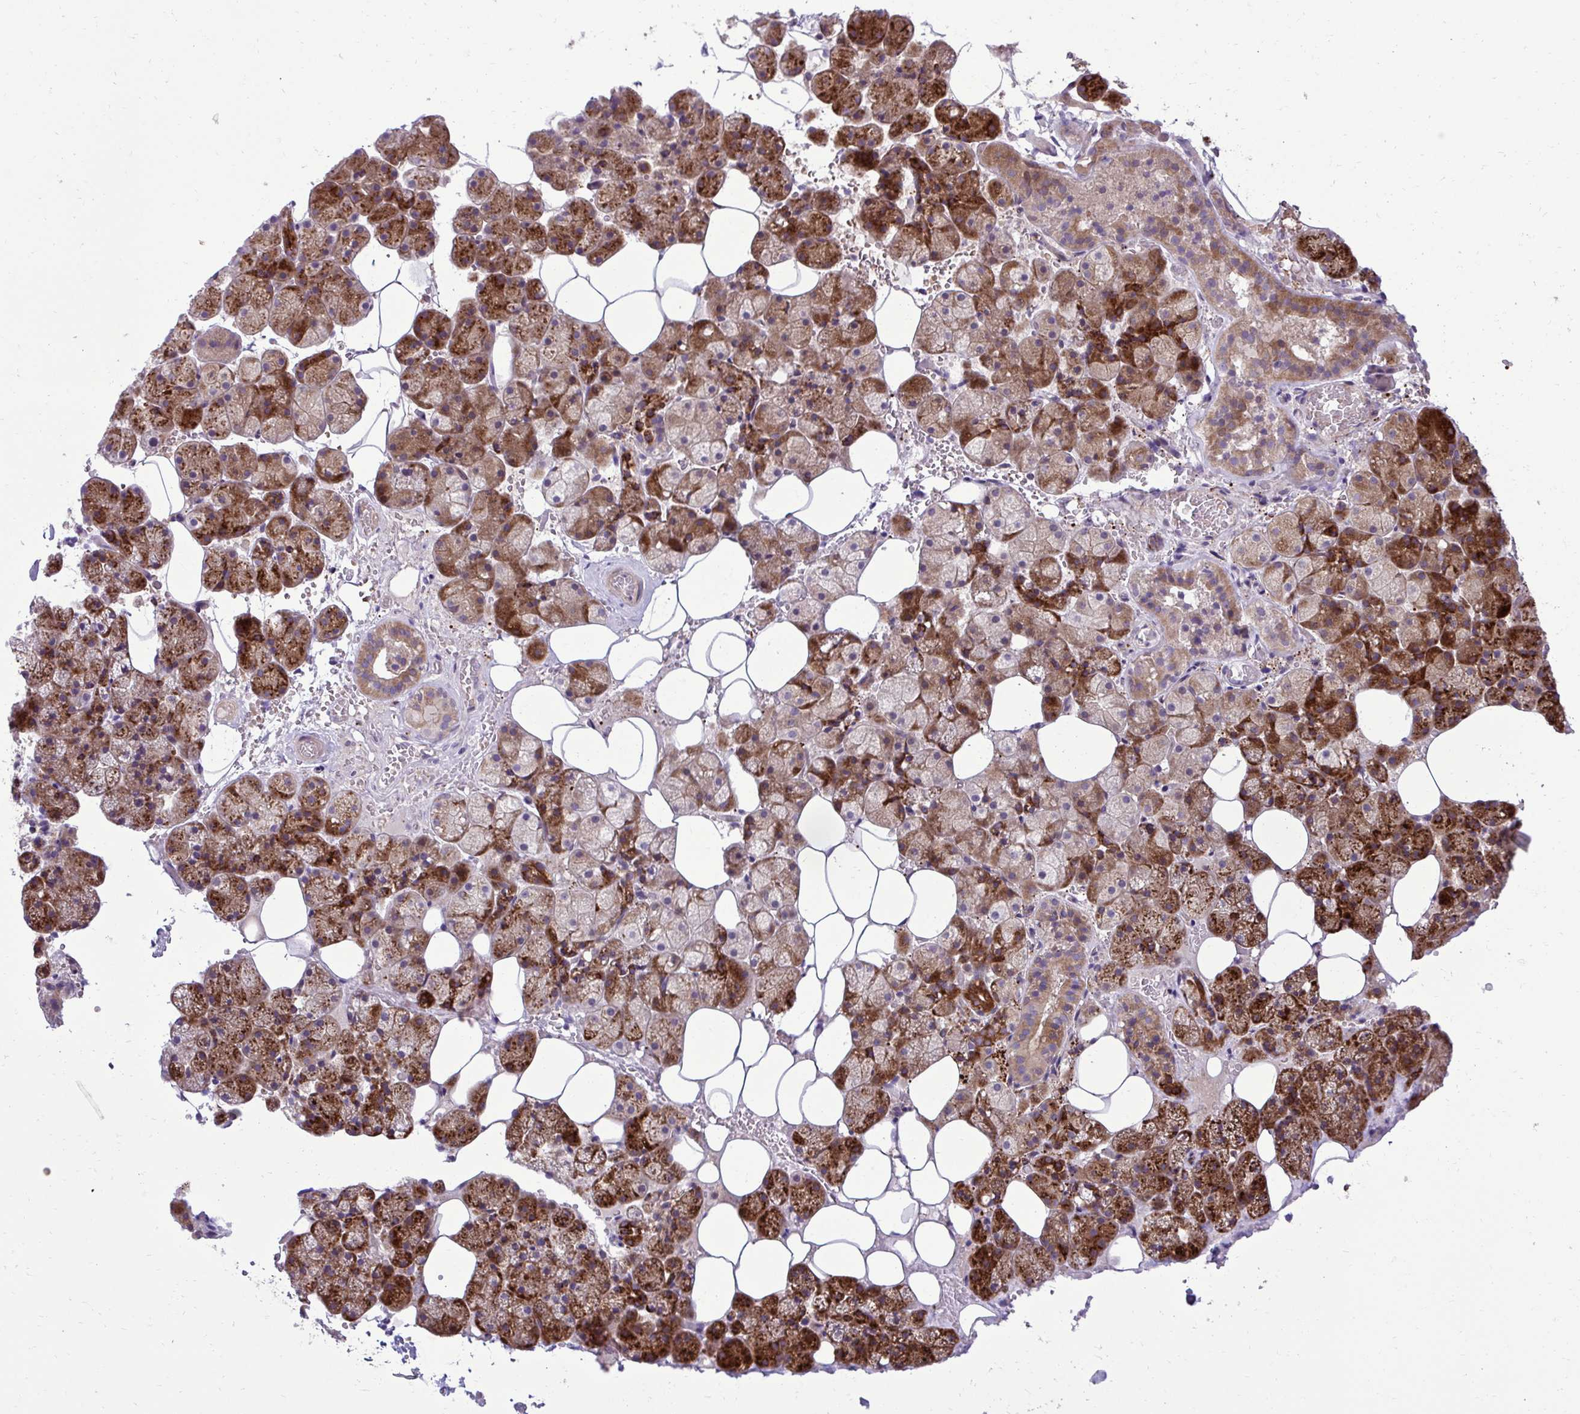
{"staining": {"intensity": "strong", "quantity": ">75%", "location": "cytoplasmic/membranous"}, "tissue": "salivary gland", "cell_type": "Glandular cells", "image_type": "normal", "snomed": [{"axis": "morphology", "description": "Normal tissue, NOS"}, {"axis": "topography", "description": "Salivary gland"}, {"axis": "topography", "description": "Peripheral nerve tissue"}], "caption": "The photomicrograph demonstrates a brown stain indicating the presence of a protein in the cytoplasmic/membranous of glandular cells in salivary gland.", "gene": "LIMS1", "patient": {"sex": "male", "age": 38}}